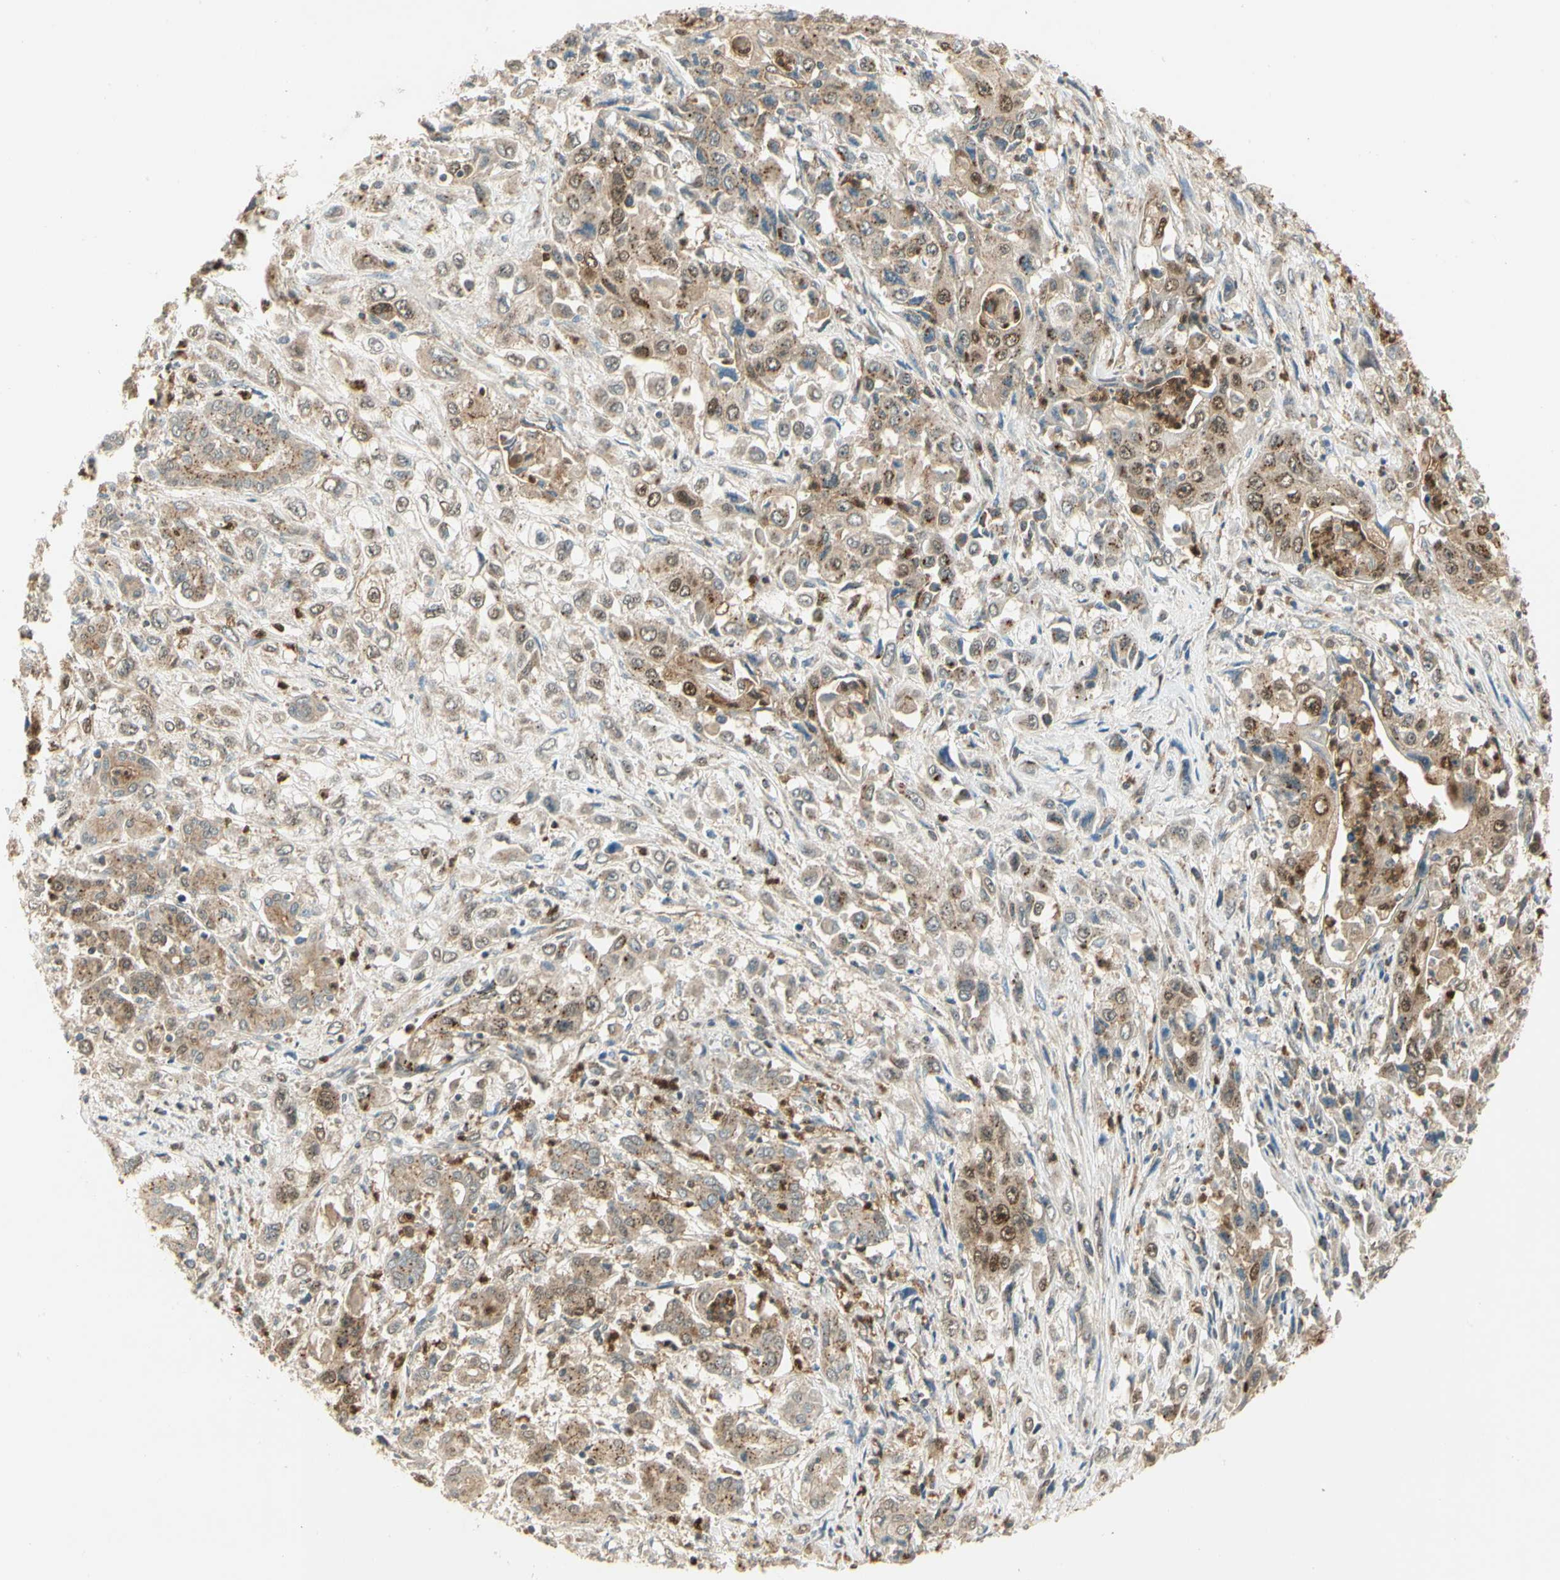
{"staining": {"intensity": "strong", "quantity": "25%-75%", "location": "cytoplasmic/membranous,nuclear"}, "tissue": "pancreatic cancer", "cell_type": "Tumor cells", "image_type": "cancer", "snomed": [{"axis": "morphology", "description": "Adenocarcinoma, NOS"}, {"axis": "topography", "description": "Pancreas"}], "caption": "A high-resolution histopathology image shows IHC staining of pancreatic cancer (adenocarcinoma), which demonstrates strong cytoplasmic/membranous and nuclear positivity in about 25%-75% of tumor cells. (brown staining indicates protein expression, while blue staining denotes nuclei).", "gene": "LTA4H", "patient": {"sex": "male", "age": 70}}